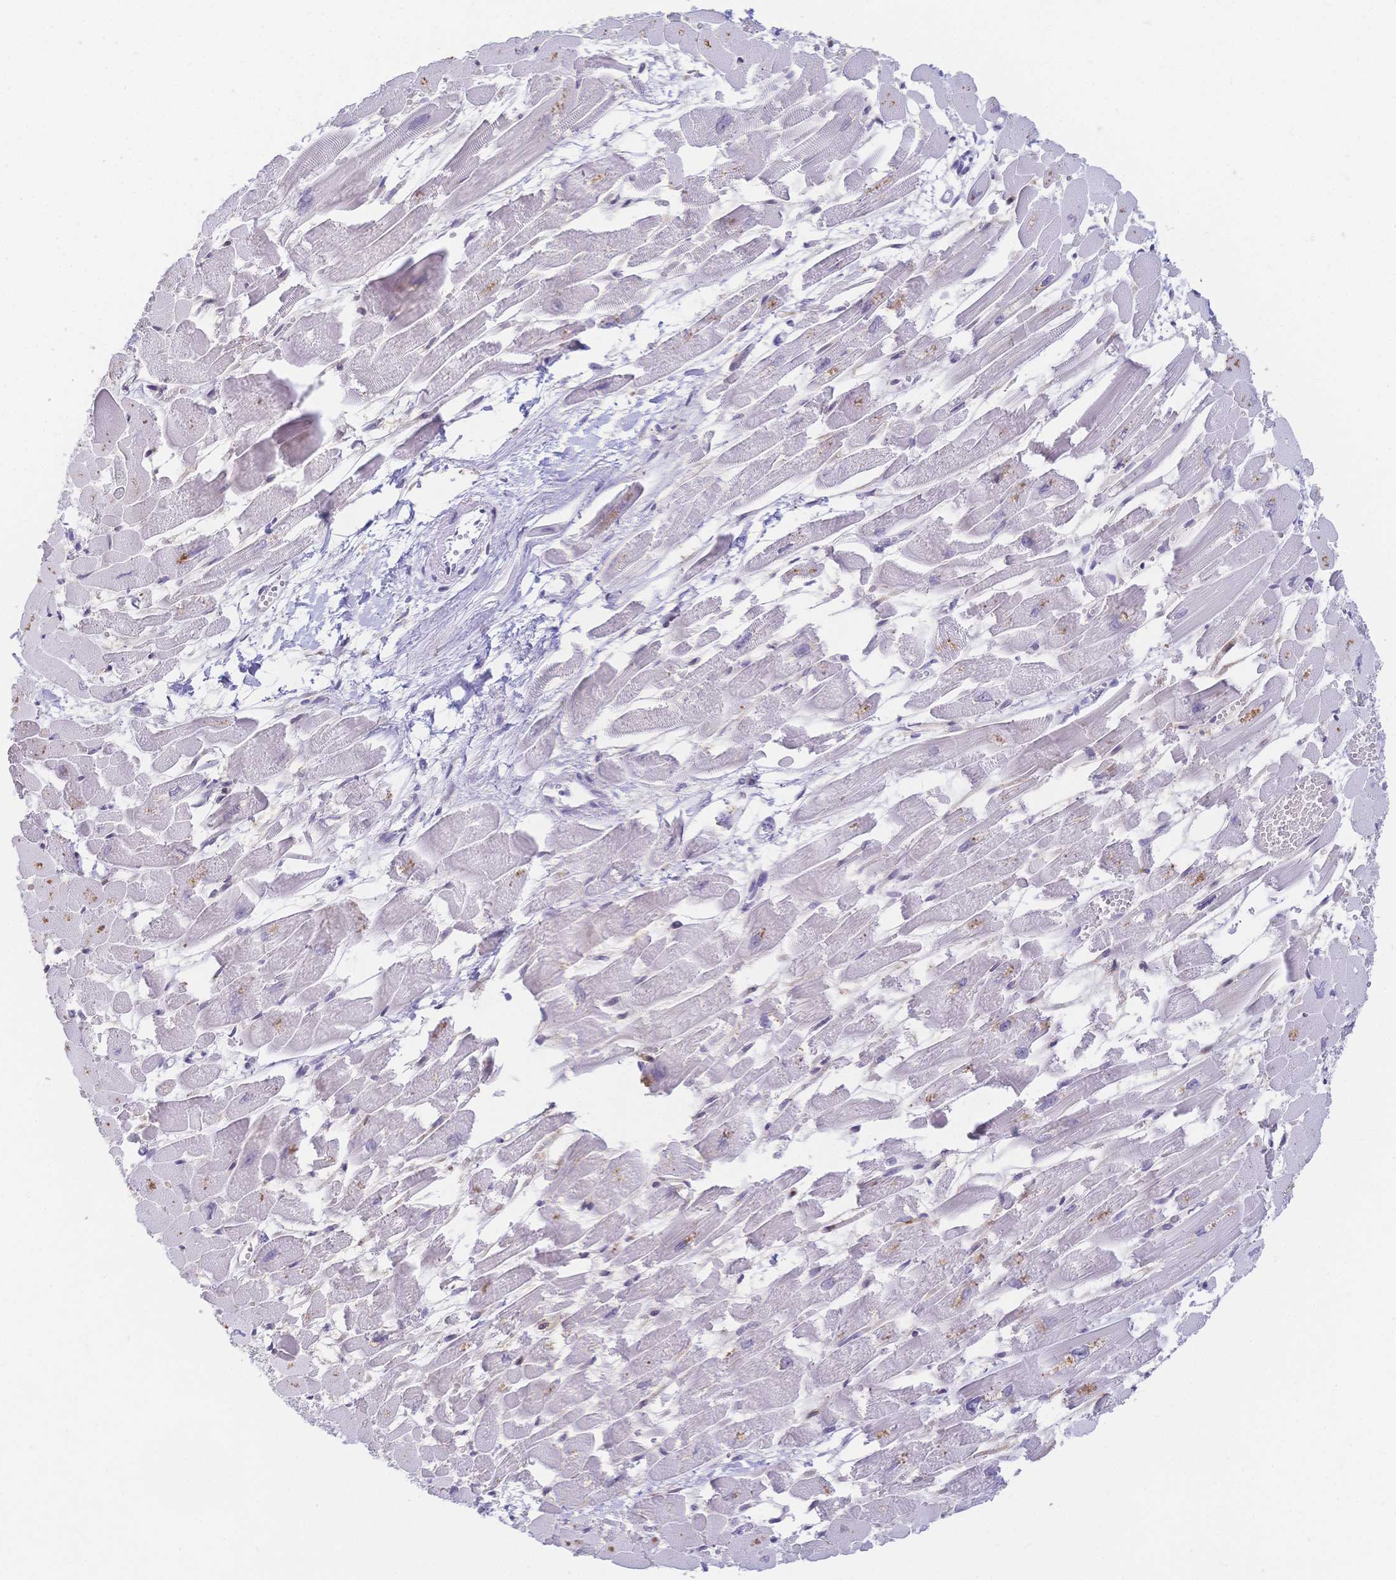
{"staining": {"intensity": "negative", "quantity": "none", "location": "none"}, "tissue": "heart muscle", "cell_type": "Cardiomyocytes", "image_type": "normal", "snomed": [{"axis": "morphology", "description": "Normal tissue, NOS"}, {"axis": "topography", "description": "Heart"}], "caption": "IHC histopathology image of unremarkable heart muscle stained for a protein (brown), which shows no positivity in cardiomyocytes. (DAB immunohistochemistry (IHC), high magnification).", "gene": "CR2", "patient": {"sex": "female", "age": 52}}